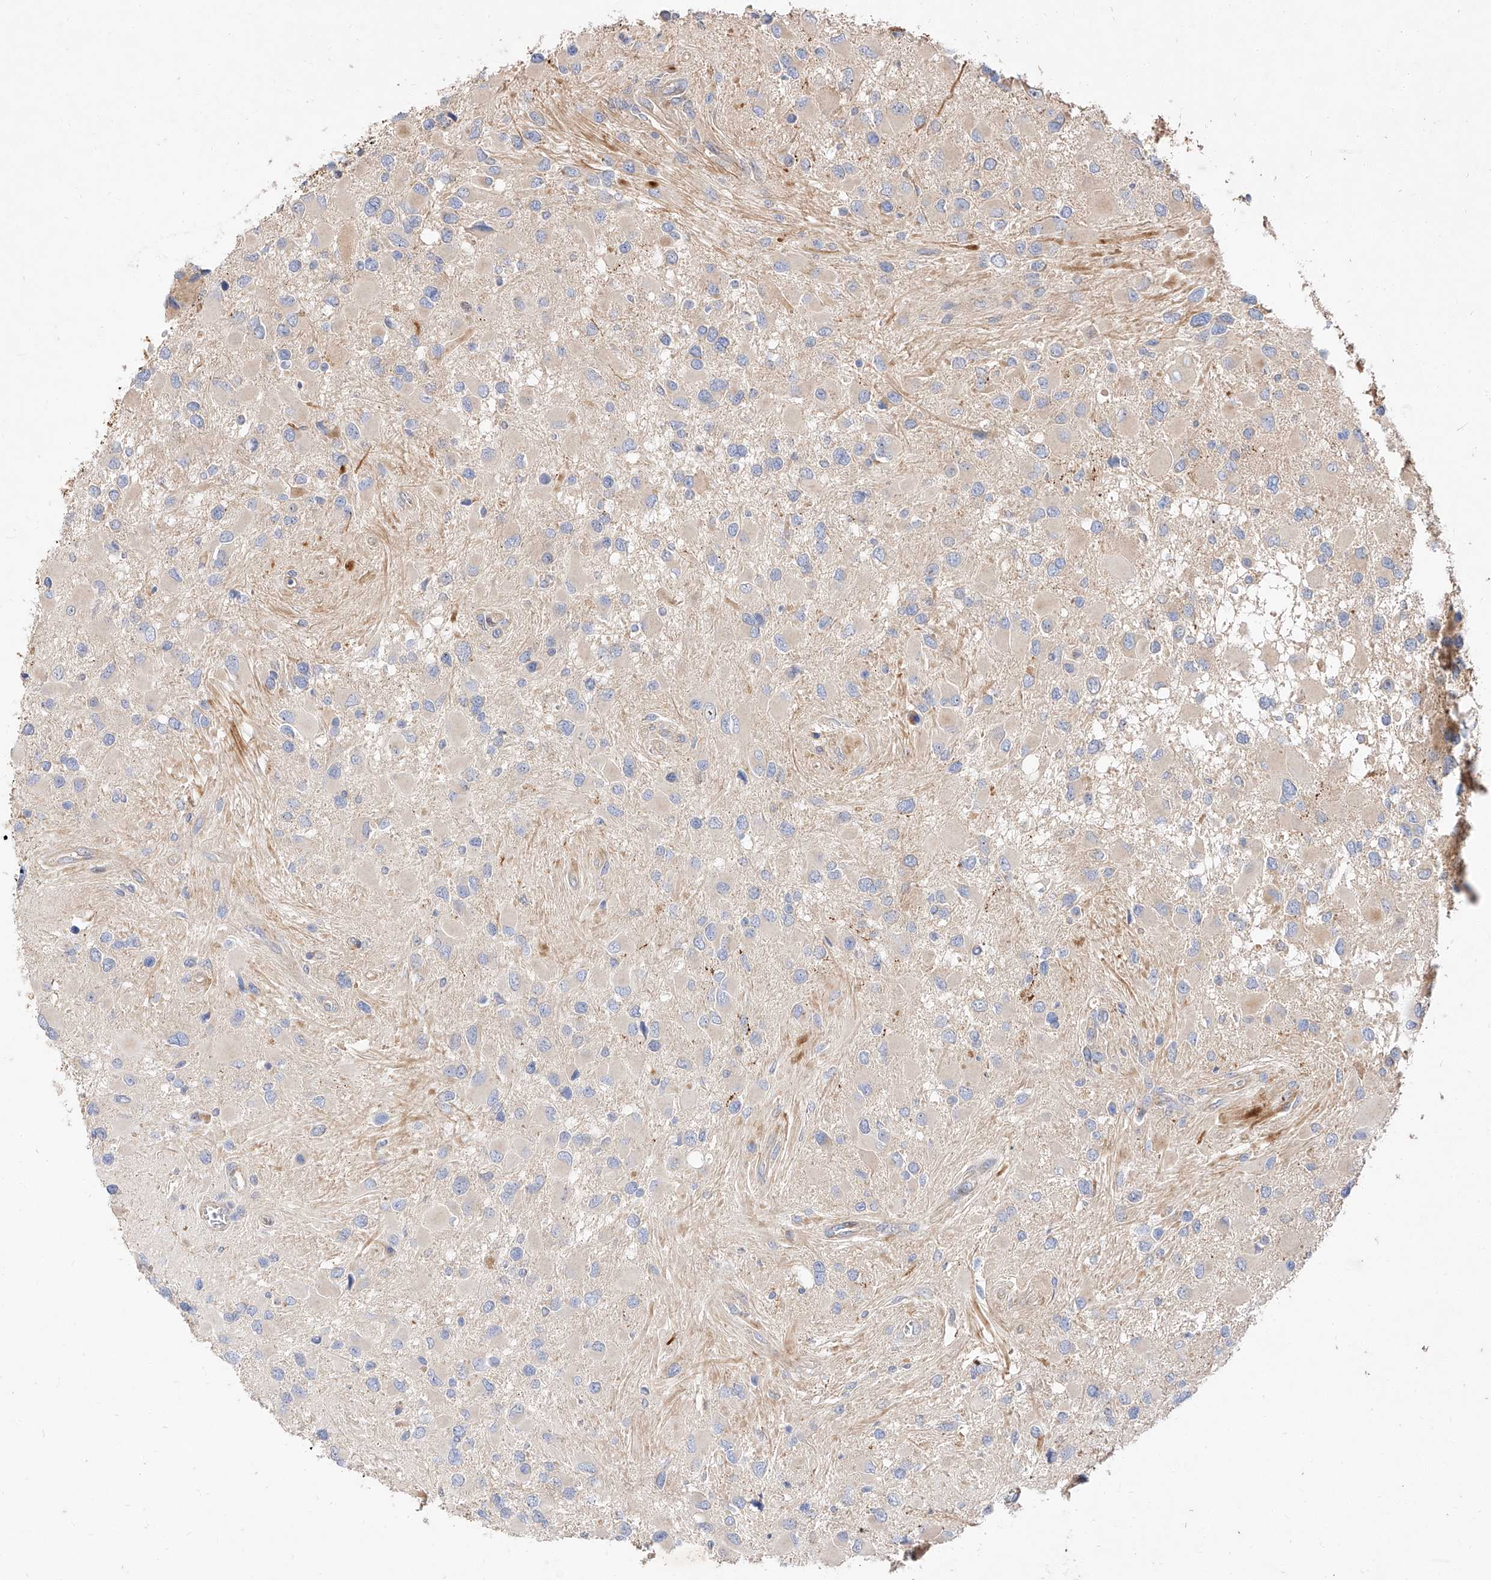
{"staining": {"intensity": "negative", "quantity": "none", "location": "none"}, "tissue": "glioma", "cell_type": "Tumor cells", "image_type": "cancer", "snomed": [{"axis": "morphology", "description": "Glioma, malignant, High grade"}, {"axis": "topography", "description": "Brain"}], "caption": "A high-resolution photomicrograph shows IHC staining of malignant glioma (high-grade), which displays no significant expression in tumor cells. The staining is performed using DAB brown chromogen with nuclei counter-stained in using hematoxylin.", "gene": "DIRAS3", "patient": {"sex": "male", "age": 53}}